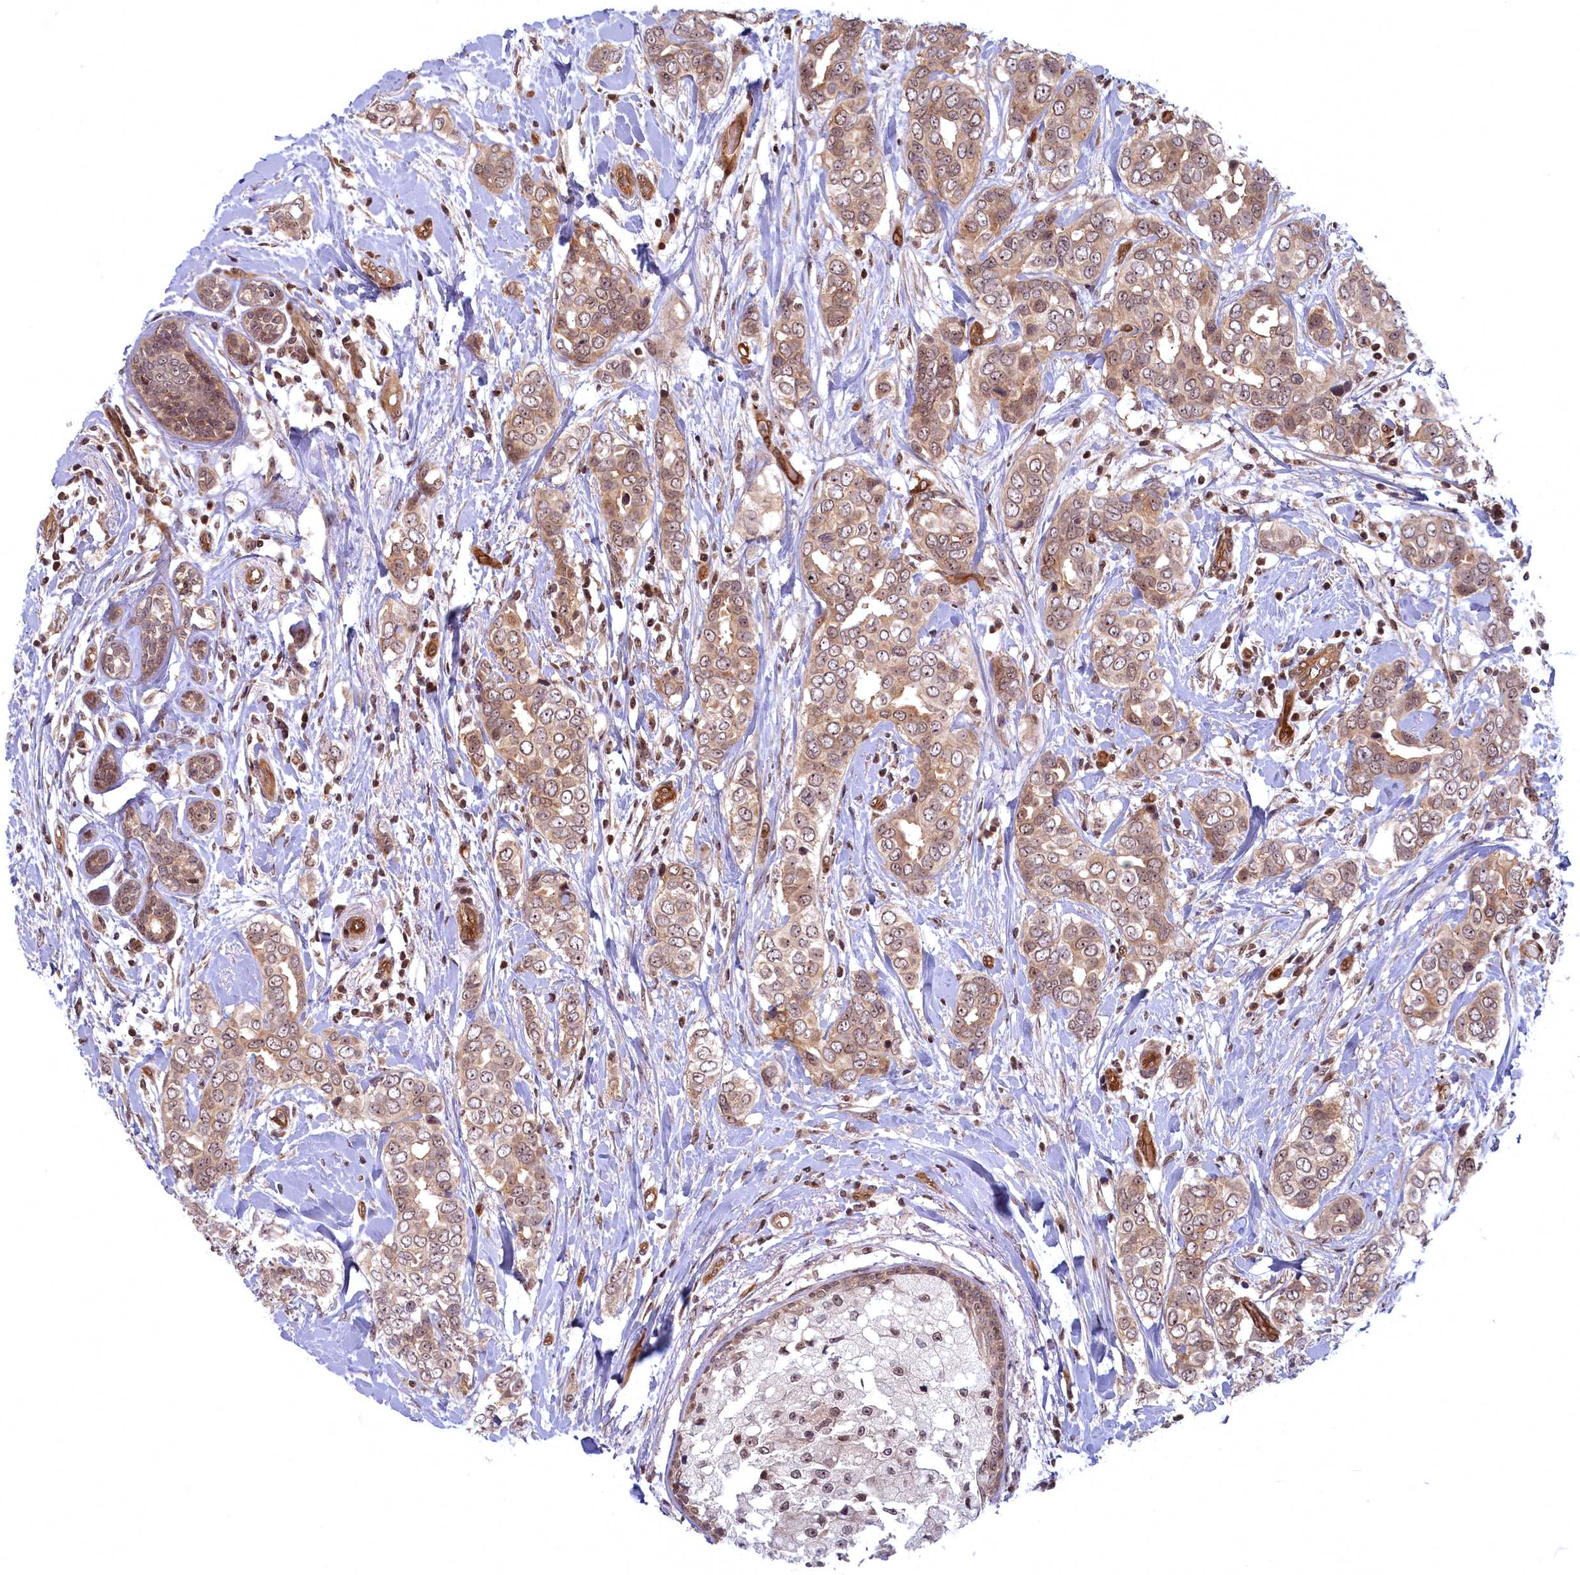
{"staining": {"intensity": "moderate", "quantity": ">75%", "location": "cytoplasmic/membranous,nuclear"}, "tissue": "breast cancer", "cell_type": "Tumor cells", "image_type": "cancer", "snomed": [{"axis": "morphology", "description": "Lobular carcinoma"}, {"axis": "topography", "description": "Breast"}], "caption": "Immunohistochemical staining of breast cancer (lobular carcinoma) demonstrates medium levels of moderate cytoplasmic/membranous and nuclear expression in about >75% of tumor cells.", "gene": "SNRK", "patient": {"sex": "female", "age": 51}}